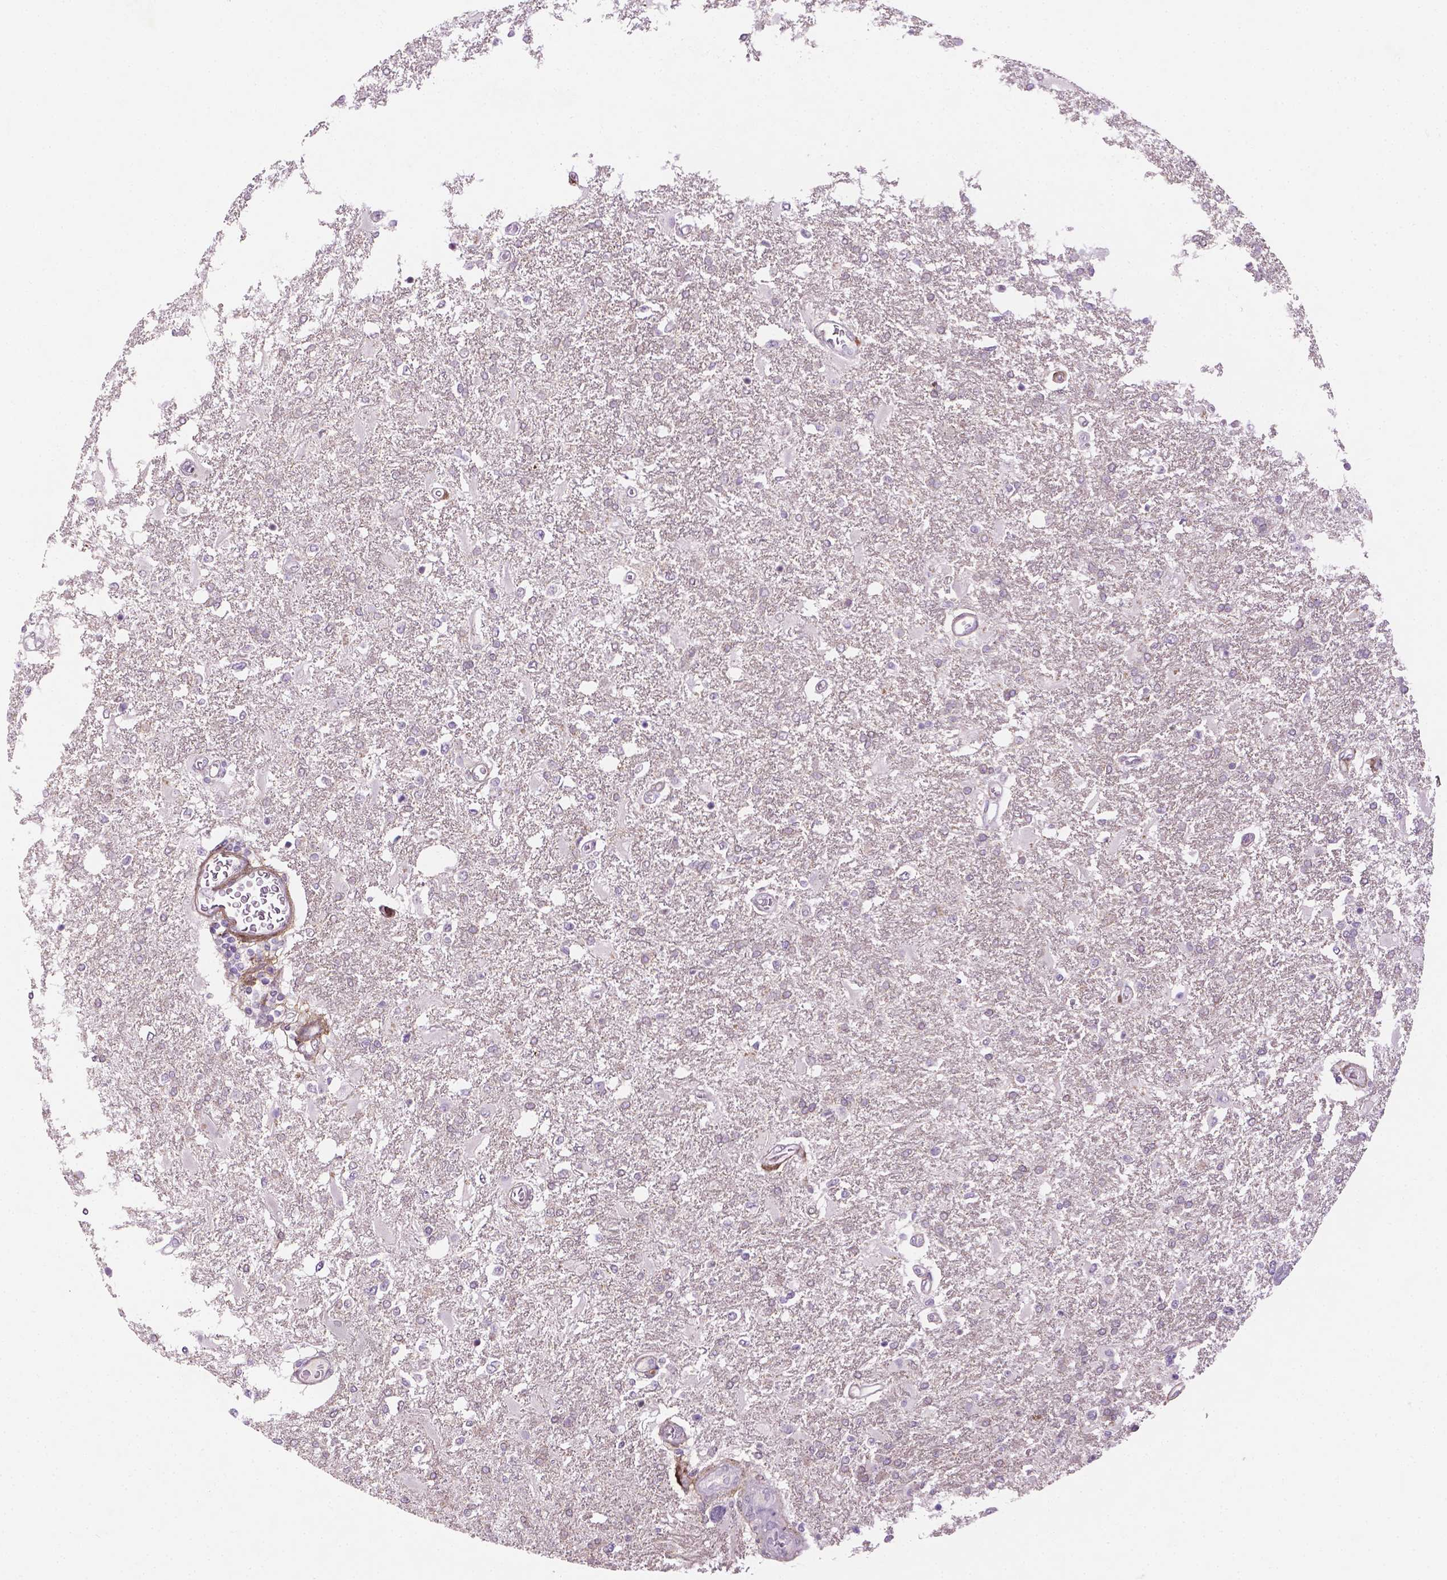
{"staining": {"intensity": "negative", "quantity": "none", "location": "none"}, "tissue": "glioma", "cell_type": "Tumor cells", "image_type": "cancer", "snomed": [{"axis": "morphology", "description": "Glioma, malignant, High grade"}, {"axis": "topography", "description": "Cerebral cortex"}], "caption": "Immunohistochemical staining of human high-grade glioma (malignant) demonstrates no significant positivity in tumor cells.", "gene": "DLG2", "patient": {"sex": "male", "age": 79}}